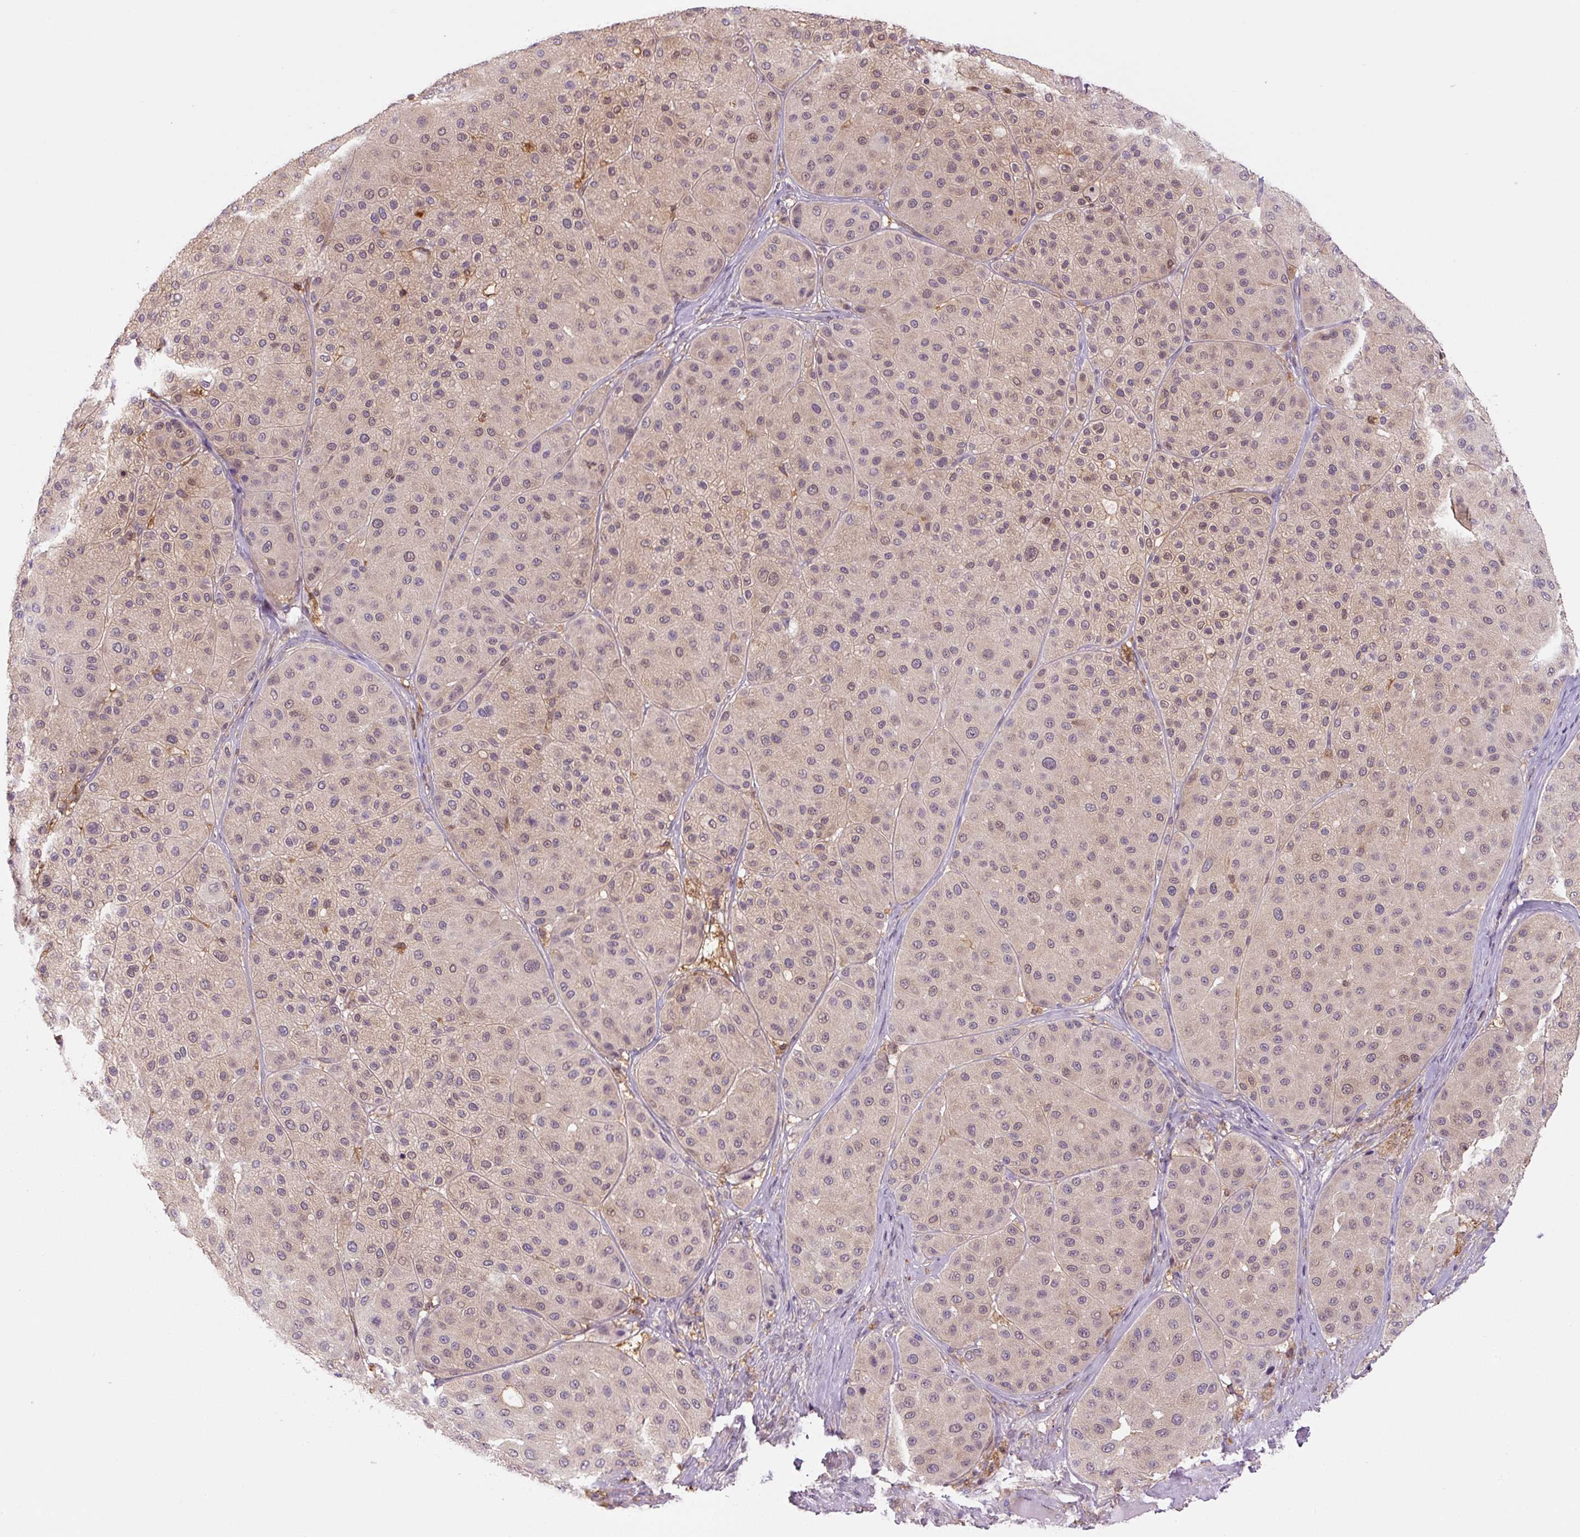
{"staining": {"intensity": "weak", "quantity": "<25%", "location": "nuclear"}, "tissue": "melanoma", "cell_type": "Tumor cells", "image_type": "cancer", "snomed": [{"axis": "morphology", "description": "Malignant melanoma, Metastatic site"}, {"axis": "topography", "description": "Smooth muscle"}], "caption": "A high-resolution histopathology image shows IHC staining of malignant melanoma (metastatic site), which exhibits no significant positivity in tumor cells. (DAB immunohistochemistry, high magnification).", "gene": "SPSB2", "patient": {"sex": "male", "age": 41}}